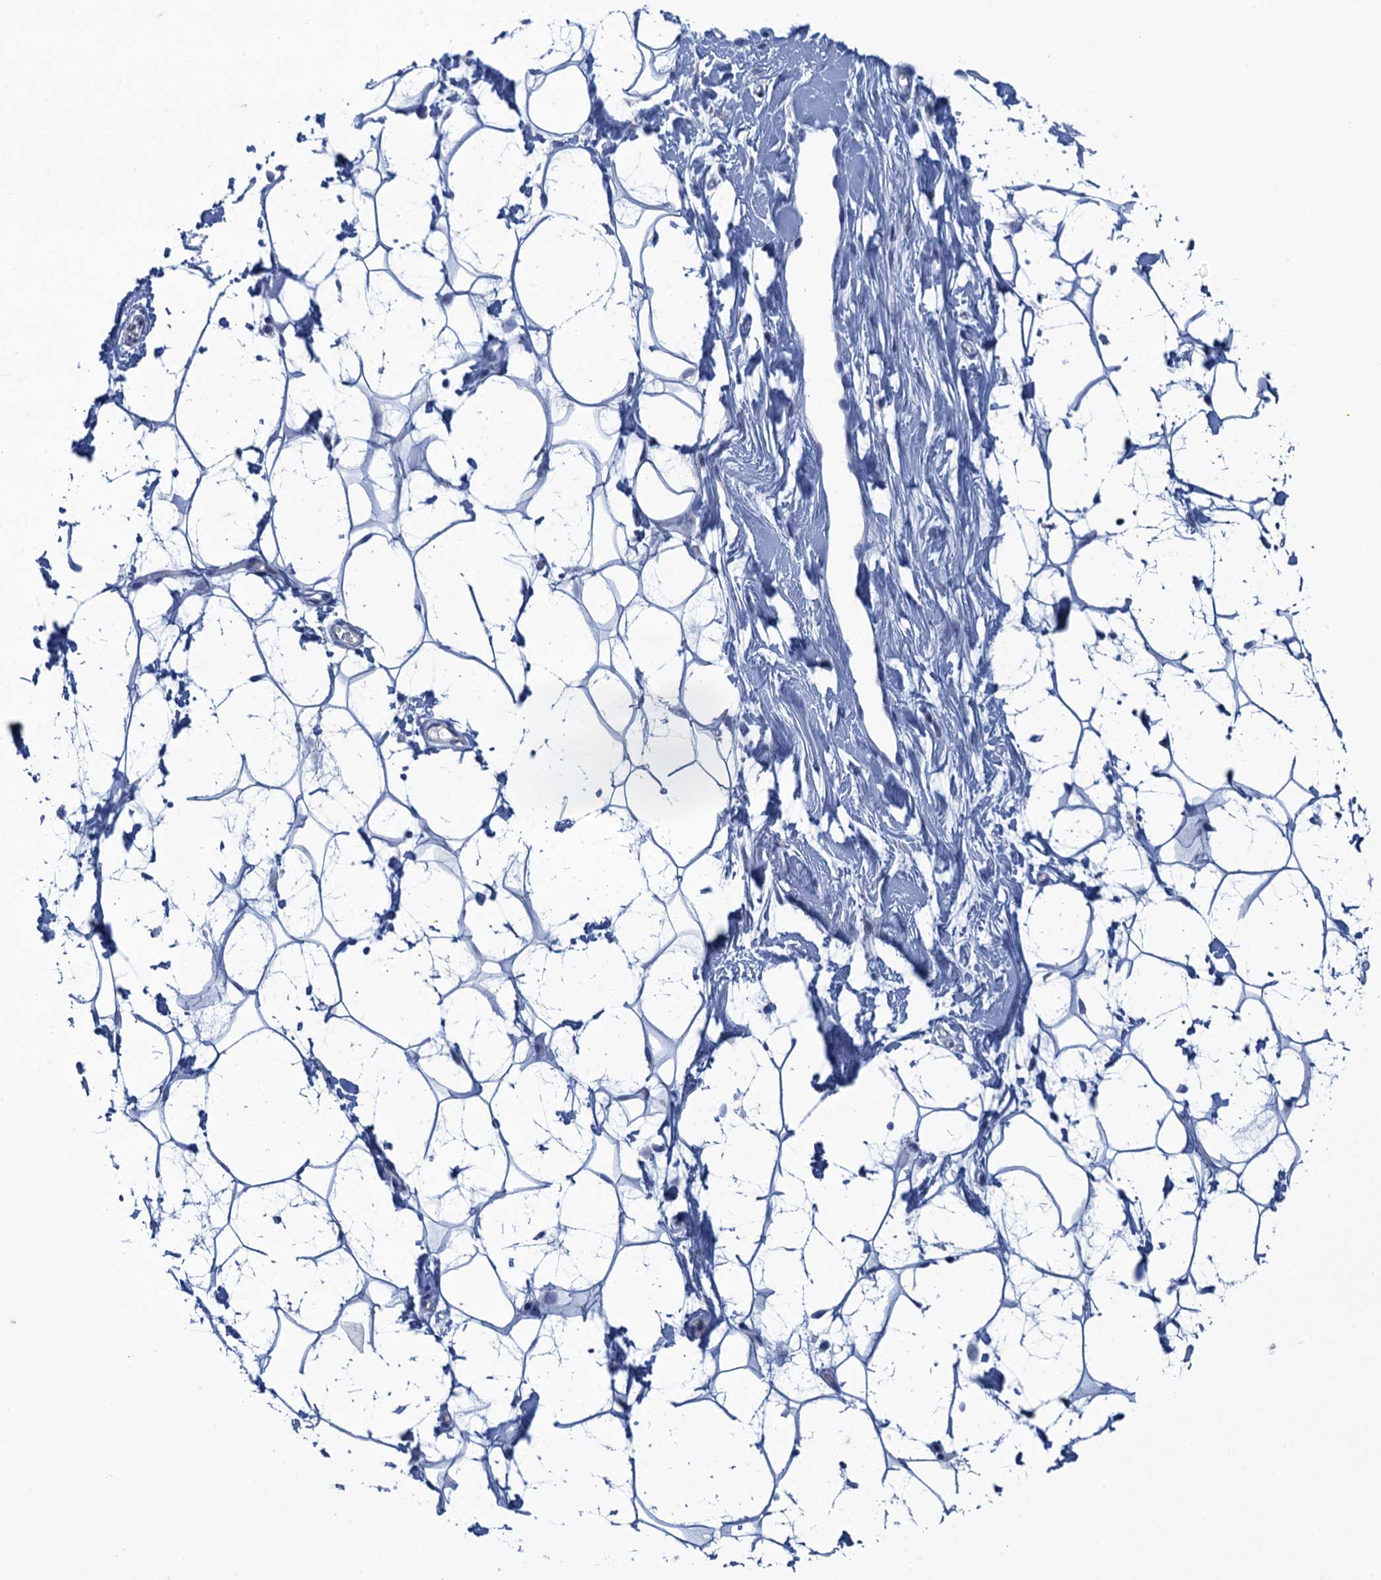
{"staining": {"intensity": "negative", "quantity": "none", "location": "none"}, "tissue": "adipose tissue", "cell_type": "Adipocytes", "image_type": "normal", "snomed": [{"axis": "morphology", "description": "Normal tissue, NOS"}, {"axis": "topography", "description": "Breast"}], "caption": "High power microscopy image of an immunohistochemistry (IHC) image of benign adipose tissue, revealing no significant staining in adipocytes.", "gene": "SCEL", "patient": {"sex": "female", "age": 26}}